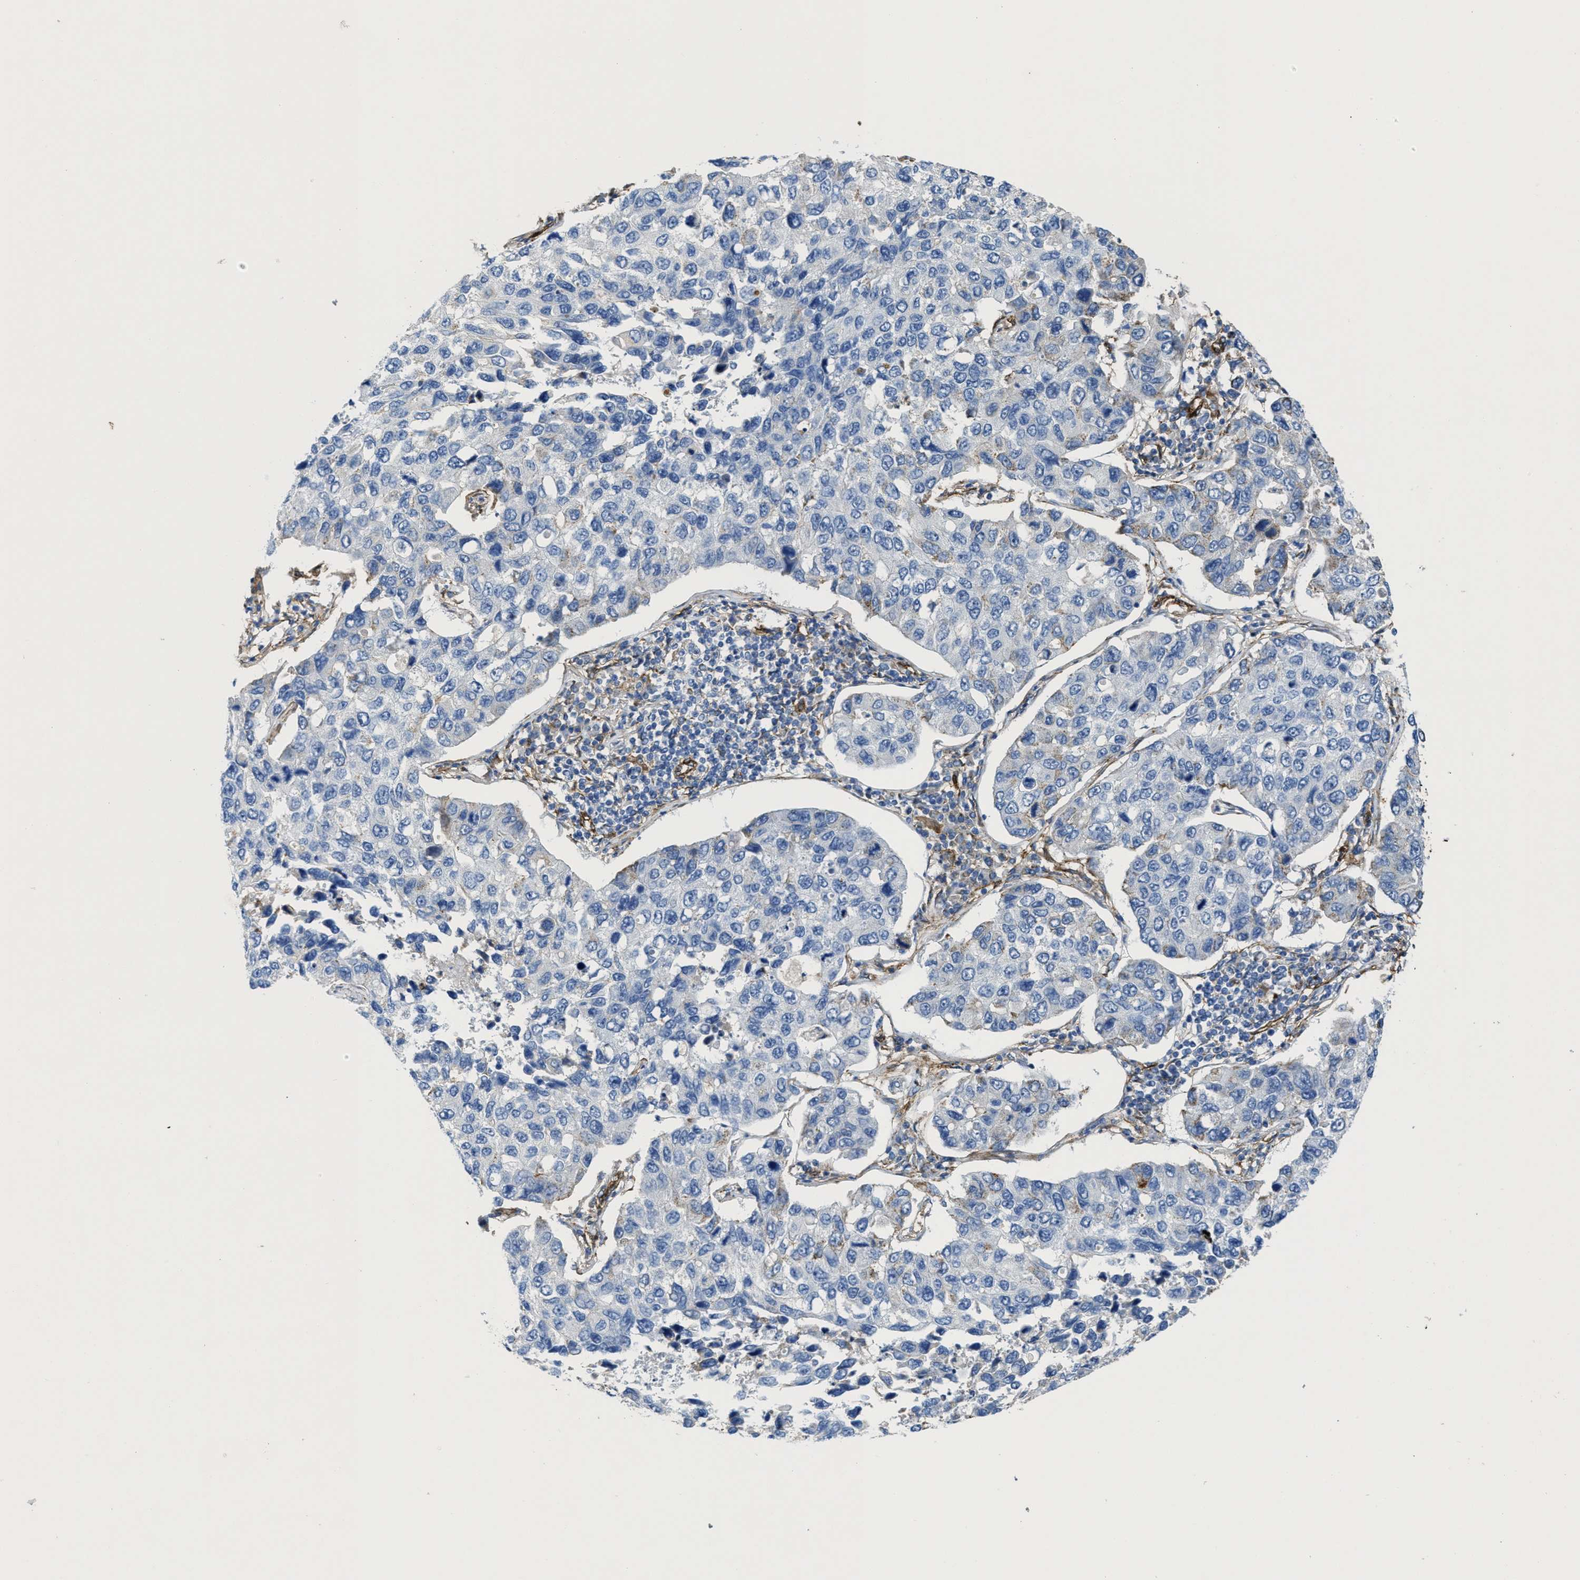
{"staining": {"intensity": "negative", "quantity": "none", "location": "none"}, "tissue": "lung cancer", "cell_type": "Tumor cells", "image_type": "cancer", "snomed": [{"axis": "morphology", "description": "Adenocarcinoma, NOS"}, {"axis": "topography", "description": "Lung"}], "caption": "Histopathology image shows no protein staining in tumor cells of lung cancer (adenocarcinoma) tissue.", "gene": "NAB1", "patient": {"sex": "male", "age": 64}}